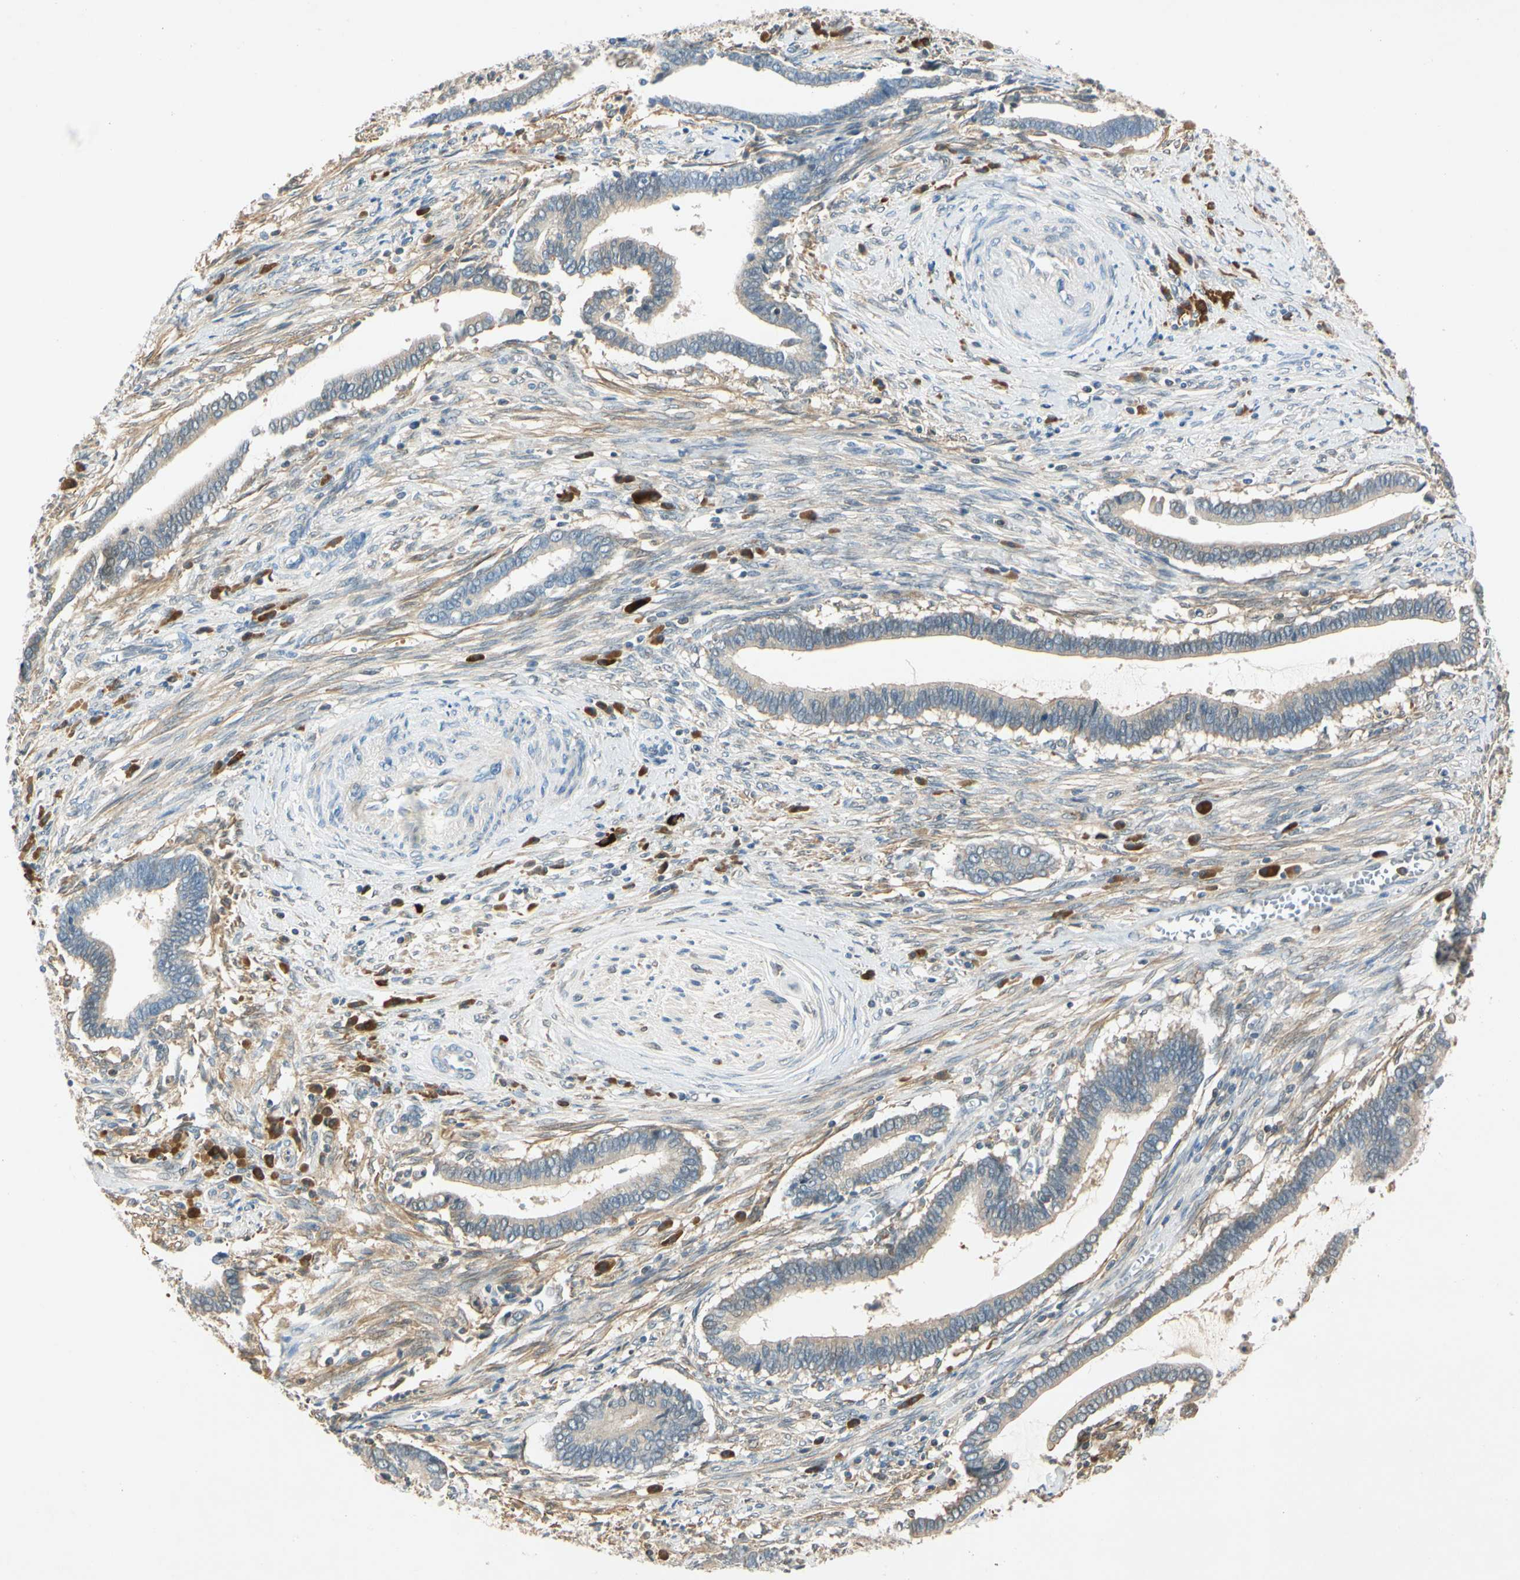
{"staining": {"intensity": "weak", "quantity": ">75%", "location": "cytoplasmic/membranous"}, "tissue": "cervical cancer", "cell_type": "Tumor cells", "image_type": "cancer", "snomed": [{"axis": "morphology", "description": "Adenocarcinoma, NOS"}, {"axis": "topography", "description": "Cervix"}], "caption": "Tumor cells reveal low levels of weak cytoplasmic/membranous expression in about >75% of cells in cervical cancer (adenocarcinoma). Using DAB (brown) and hematoxylin (blue) stains, captured at high magnification using brightfield microscopy.", "gene": "WIPI1", "patient": {"sex": "female", "age": 44}}